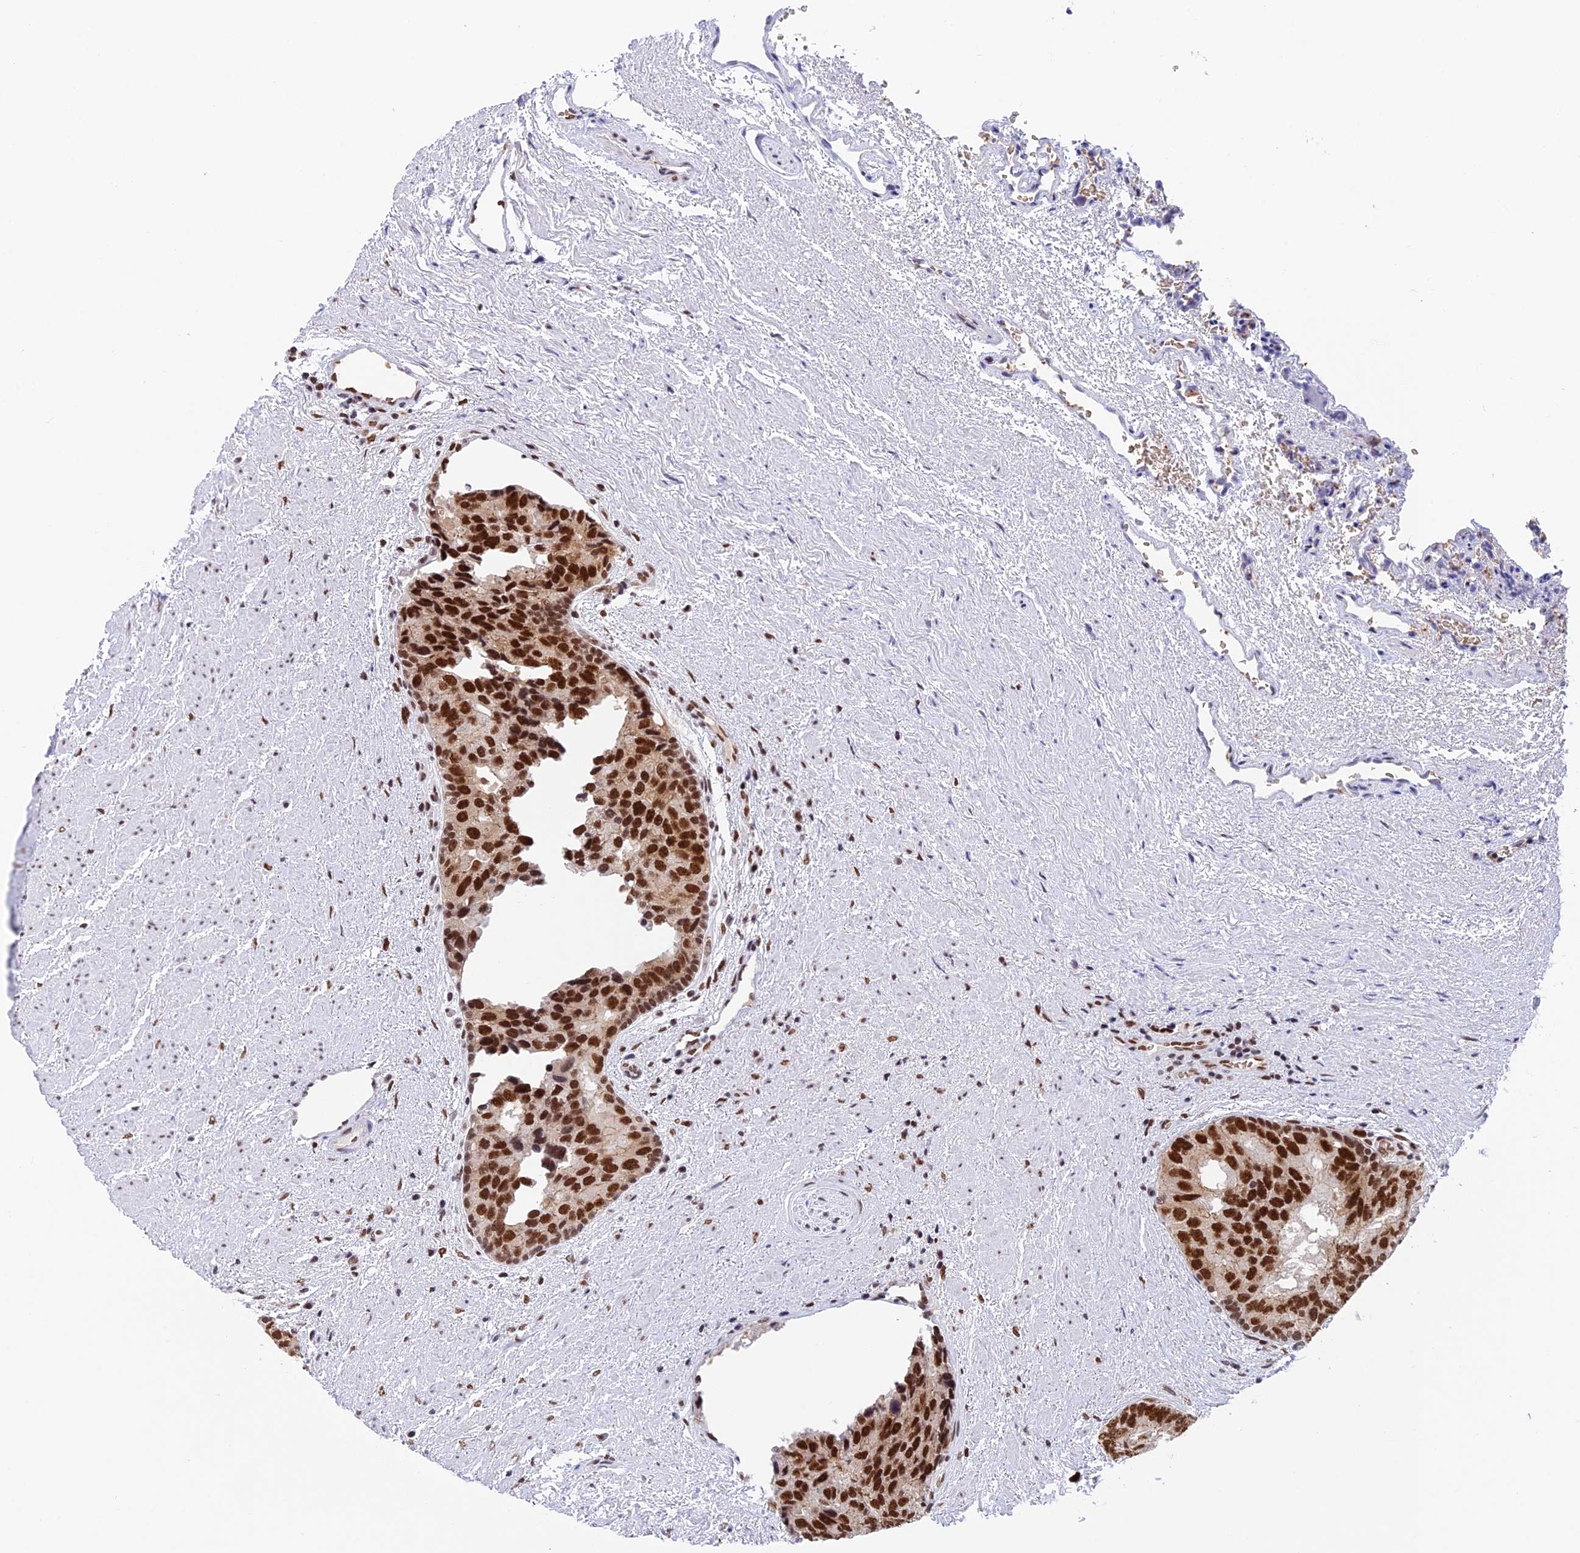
{"staining": {"intensity": "strong", "quantity": ">75%", "location": "nuclear"}, "tissue": "prostate cancer", "cell_type": "Tumor cells", "image_type": "cancer", "snomed": [{"axis": "morphology", "description": "Adenocarcinoma, High grade"}, {"axis": "topography", "description": "Prostate"}], "caption": "Human prostate cancer stained with a brown dye demonstrates strong nuclear positive positivity in about >75% of tumor cells.", "gene": "EEF1AKMT3", "patient": {"sex": "male", "age": 70}}